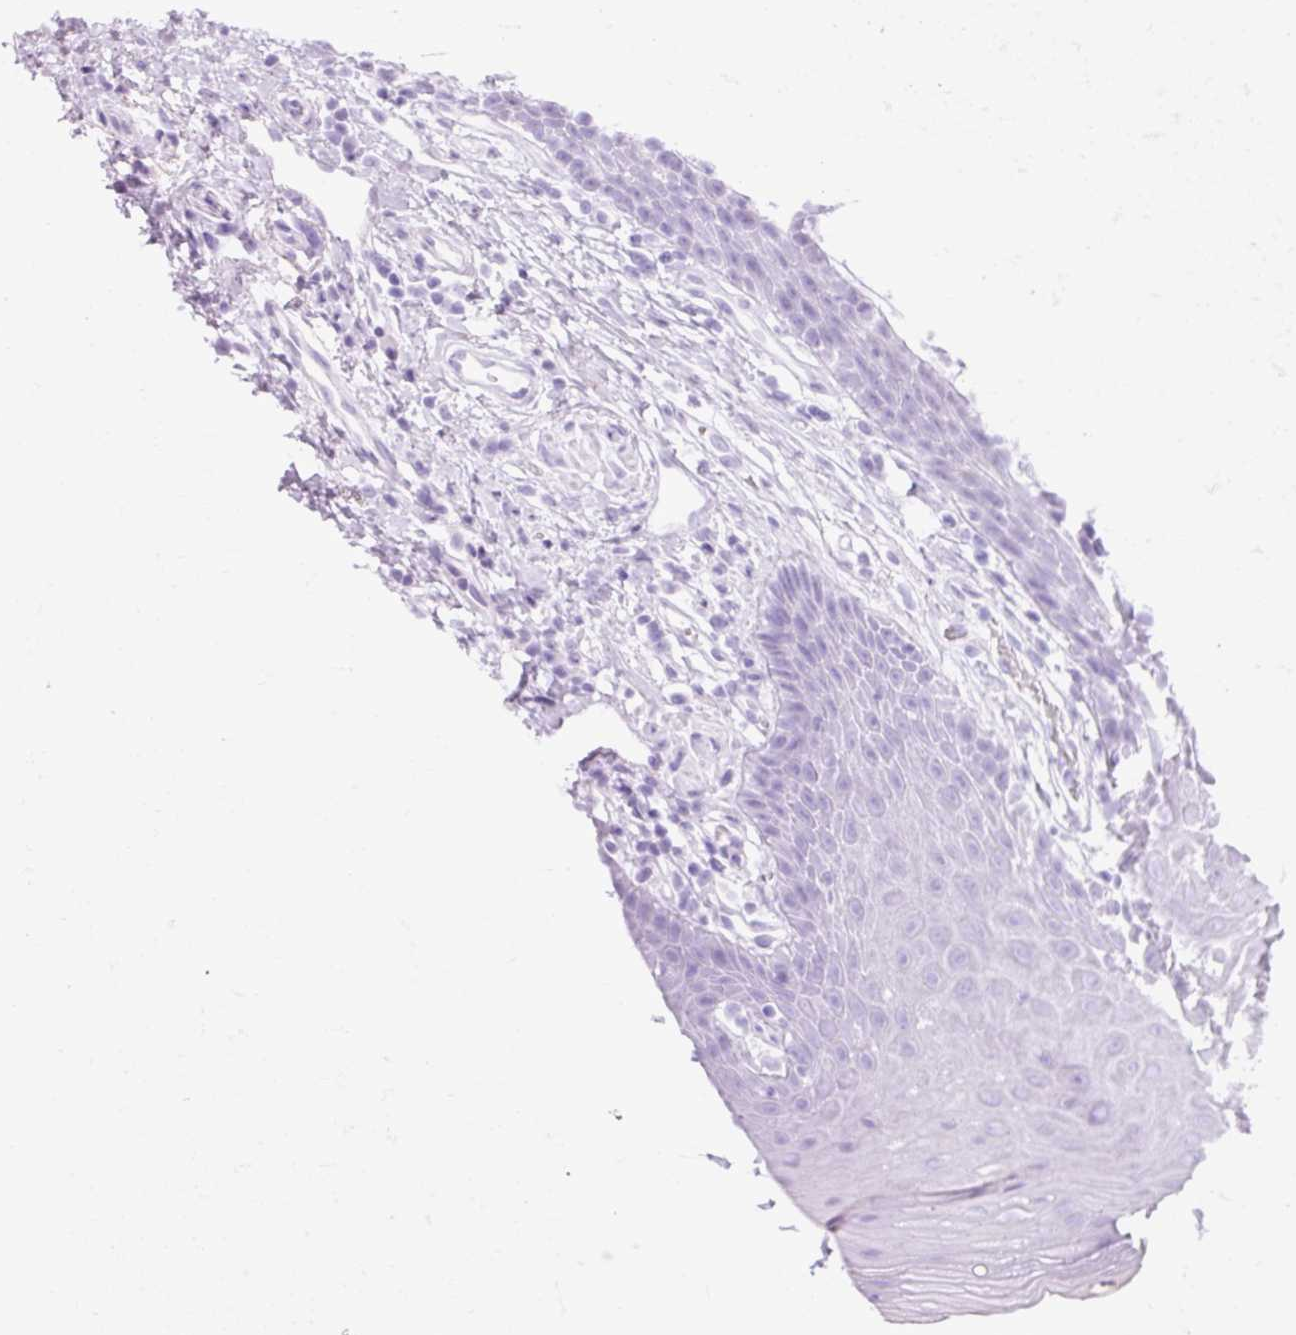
{"staining": {"intensity": "negative", "quantity": "none", "location": "none"}, "tissue": "oral mucosa", "cell_type": "Squamous epithelial cells", "image_type": "normal", "snomed": [{"axis": "morphology", "description": "Normal tissue, NOS"}, {"axis": "topography", "description": "Oral tissue"}, {"axis": "topography", "description": "Tounge, NOS"}], "caption": "Squamous epithelial cells are negative for brown protein staining in unremarkable oral mucosa. (Brightfield microscopy of DAB (3,3'-diaminobenzidine) immunohistochemistry at high magnification).", "gene": "CEBPZ", "patient": {"sex": "female", "age": 59}}